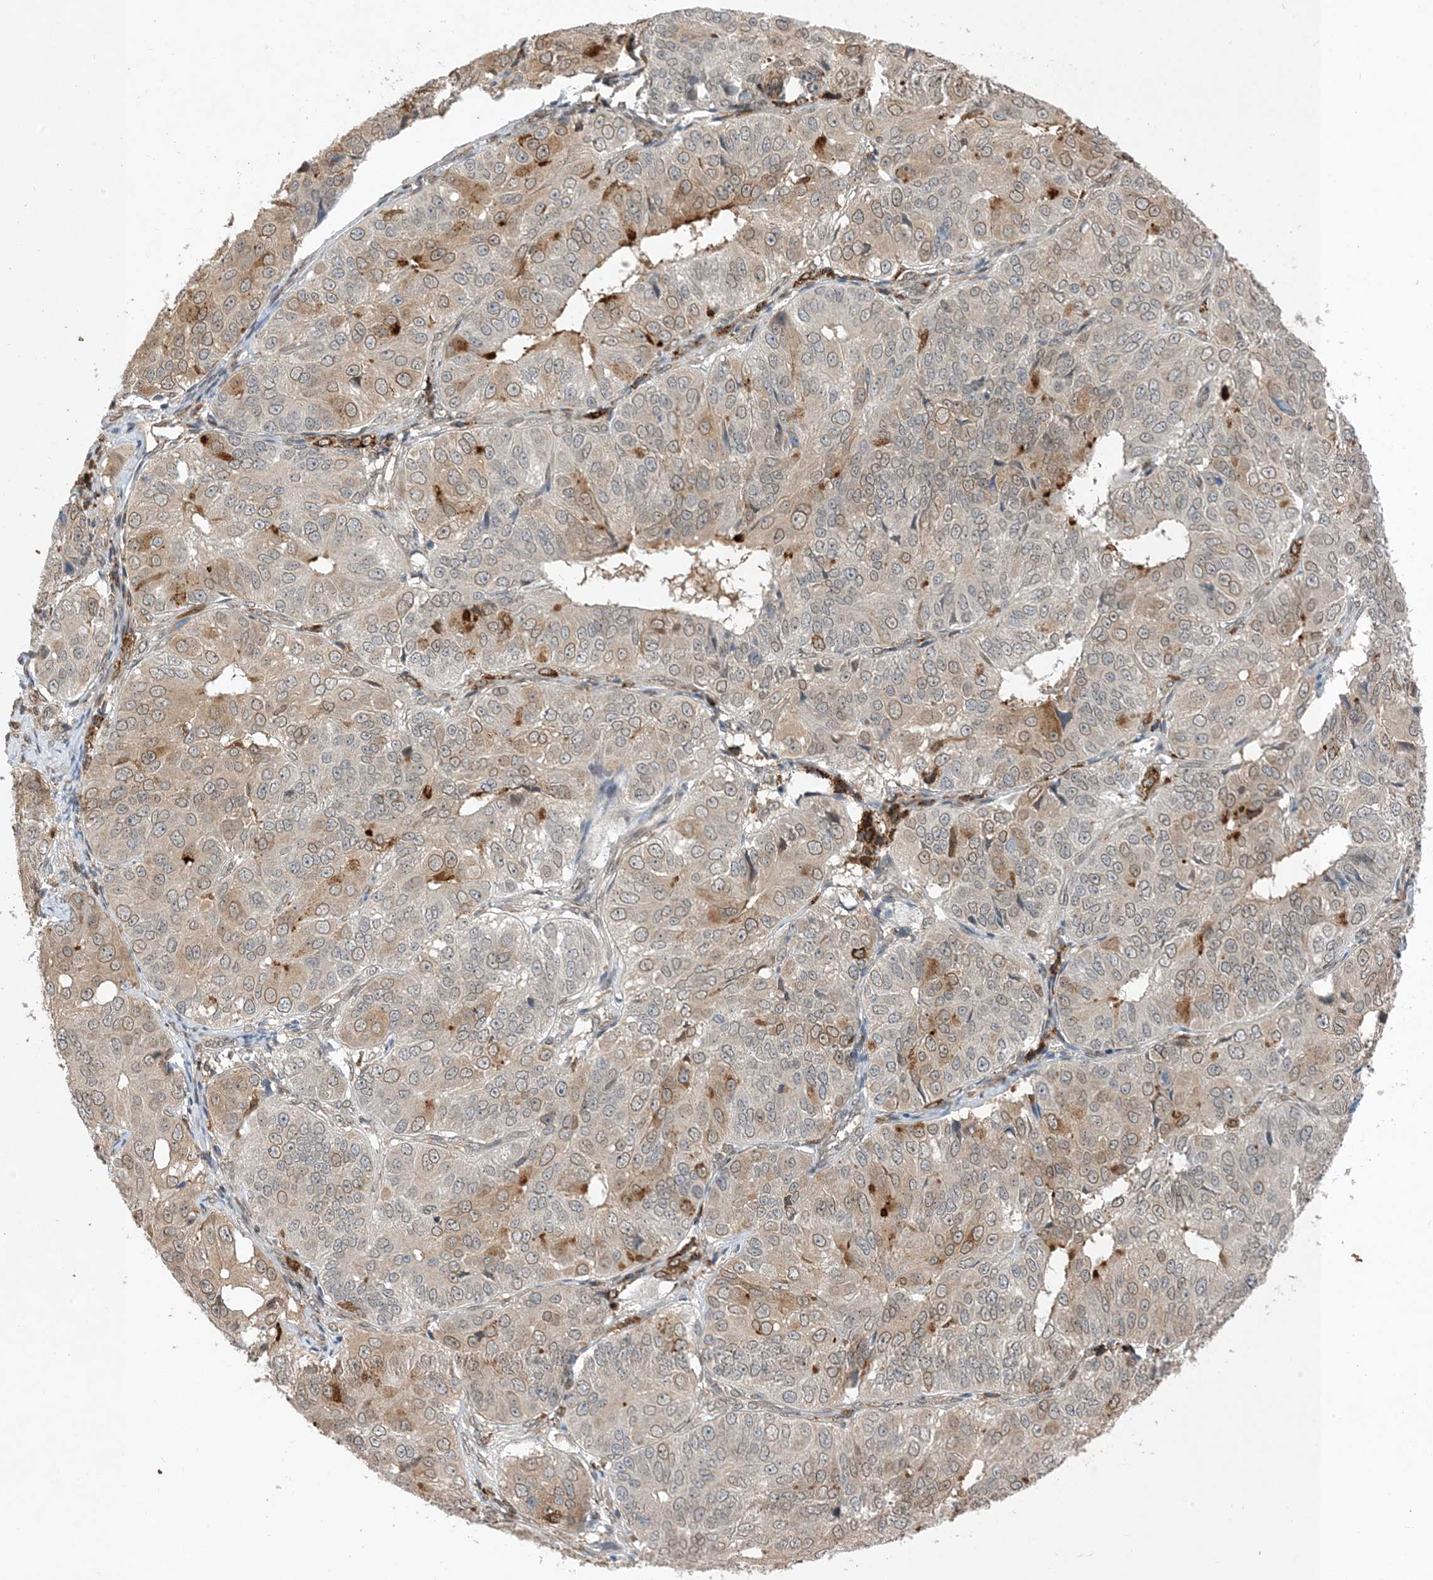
{"staining": {"intensity": "weak", "quantity": "25%-75%", "location": "cytoplasmic/membranous,nuclear"}, "tissue": "ovarian cancer", "cell_type": "Tumor cells", "image_type": "cancer", "snomed": [{"axis": "morphology", "description": "Carcinoma, endometroid"}, {"axis": "topography", "description": "Ovary"}], "caption": "IHC image of human ovarian endometroid carcinoma stained for a protein (brown), which exhibits low levels of weak cytoplasmic/membranous and nuclear staining in approximately 25%-75% of tumor cells.", "gene": "NAGK", "patient": {"sex": "female", "age": 51}}